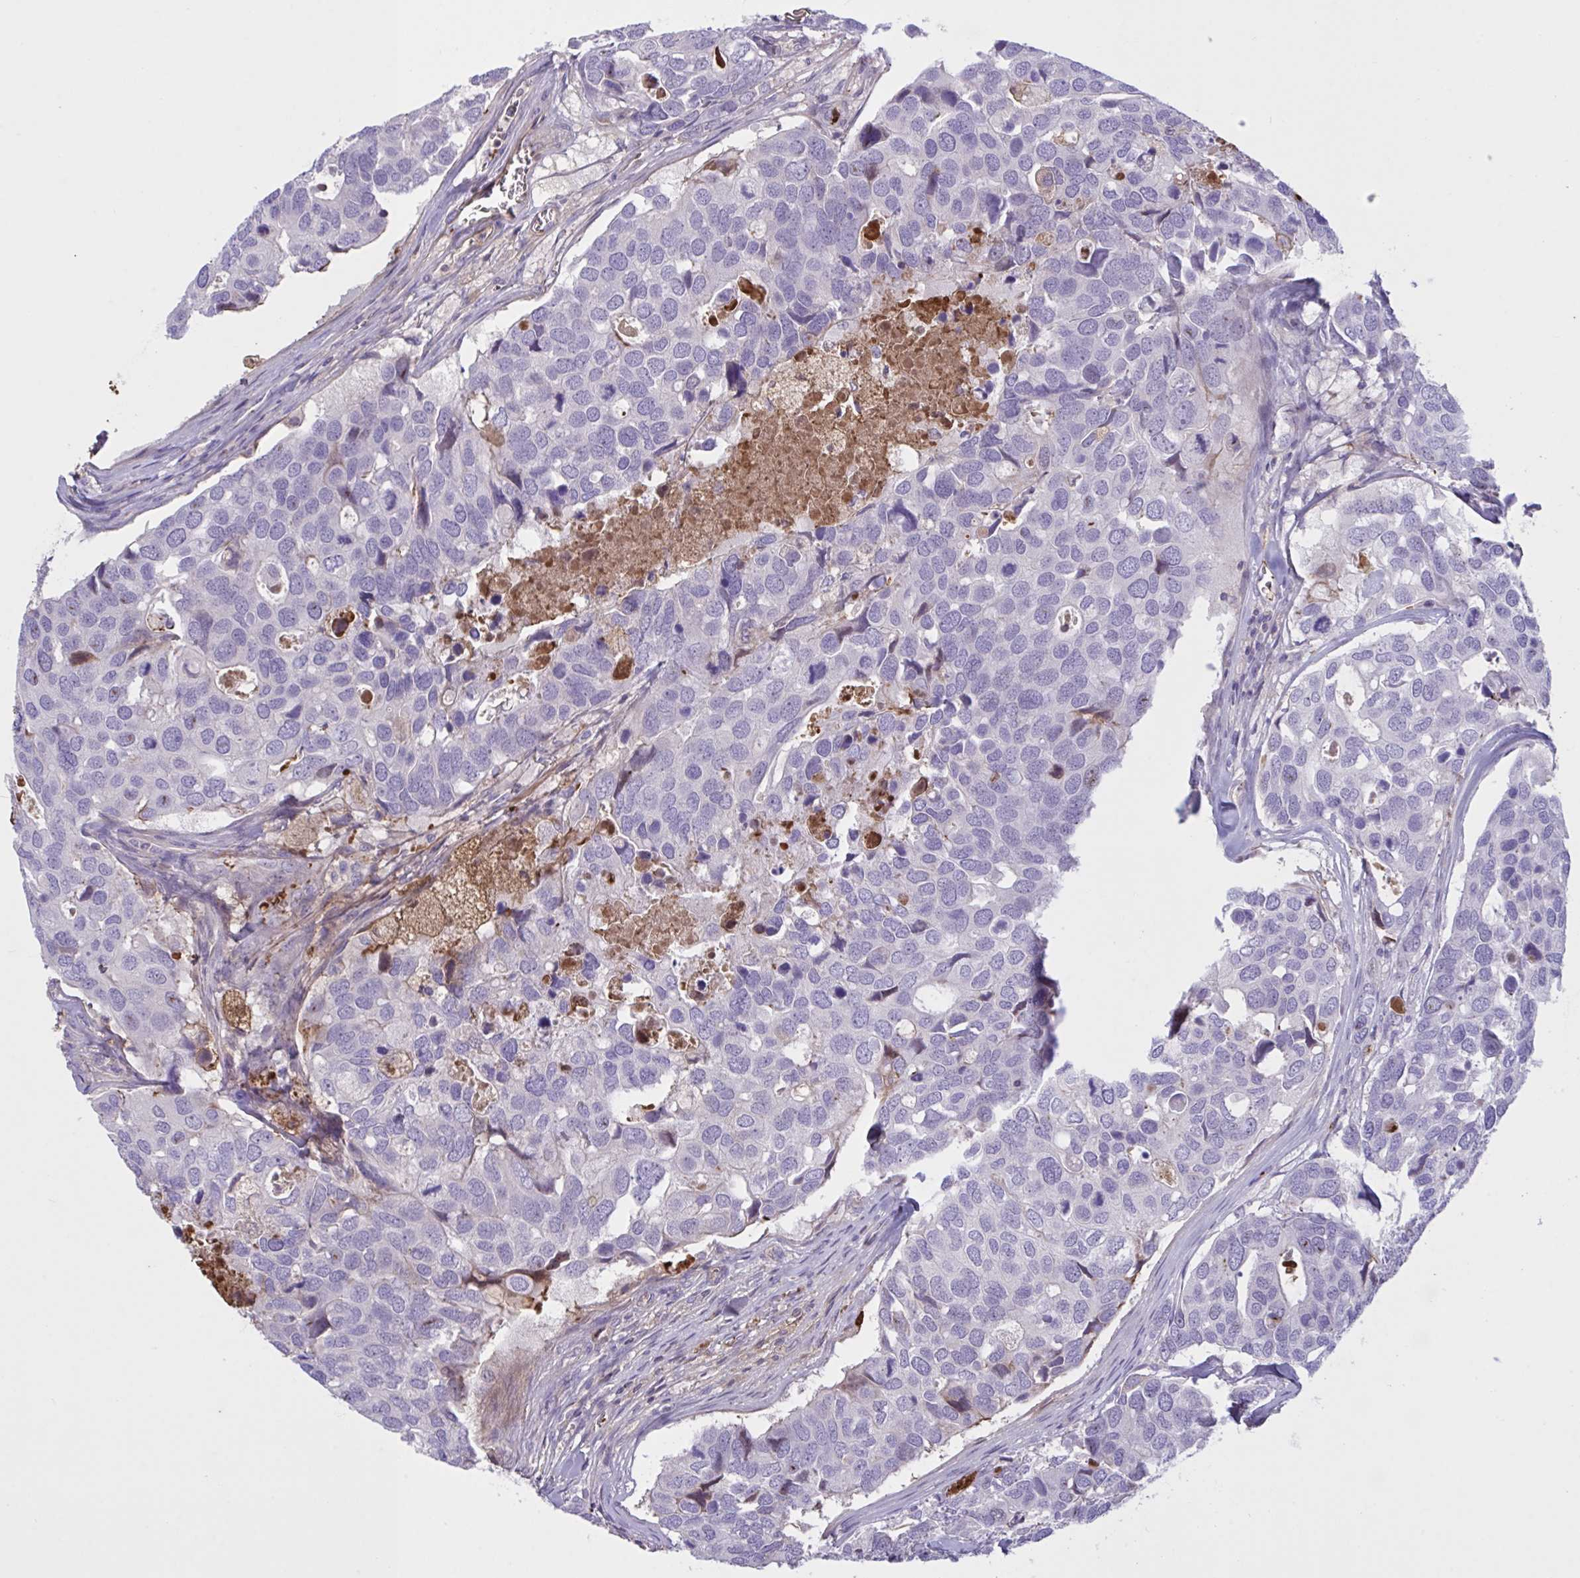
{"staining": {"intensity": "negative", "quantity": "none", "location": "none"}, "tissue": "breast cancer", "cell_type": "Tumor cells", "image_type": "cancer", "snomed": [{"axis": "morphology", "description": "Duct carcinoma"}, {"axis": "topography", "description": "Breast"}], "caption": "An image of breast cancer stained for a protein shows no brown staining in tumor cells.", "gene": "IL1R1", "patient": {"sex": "female", "age": 83}}